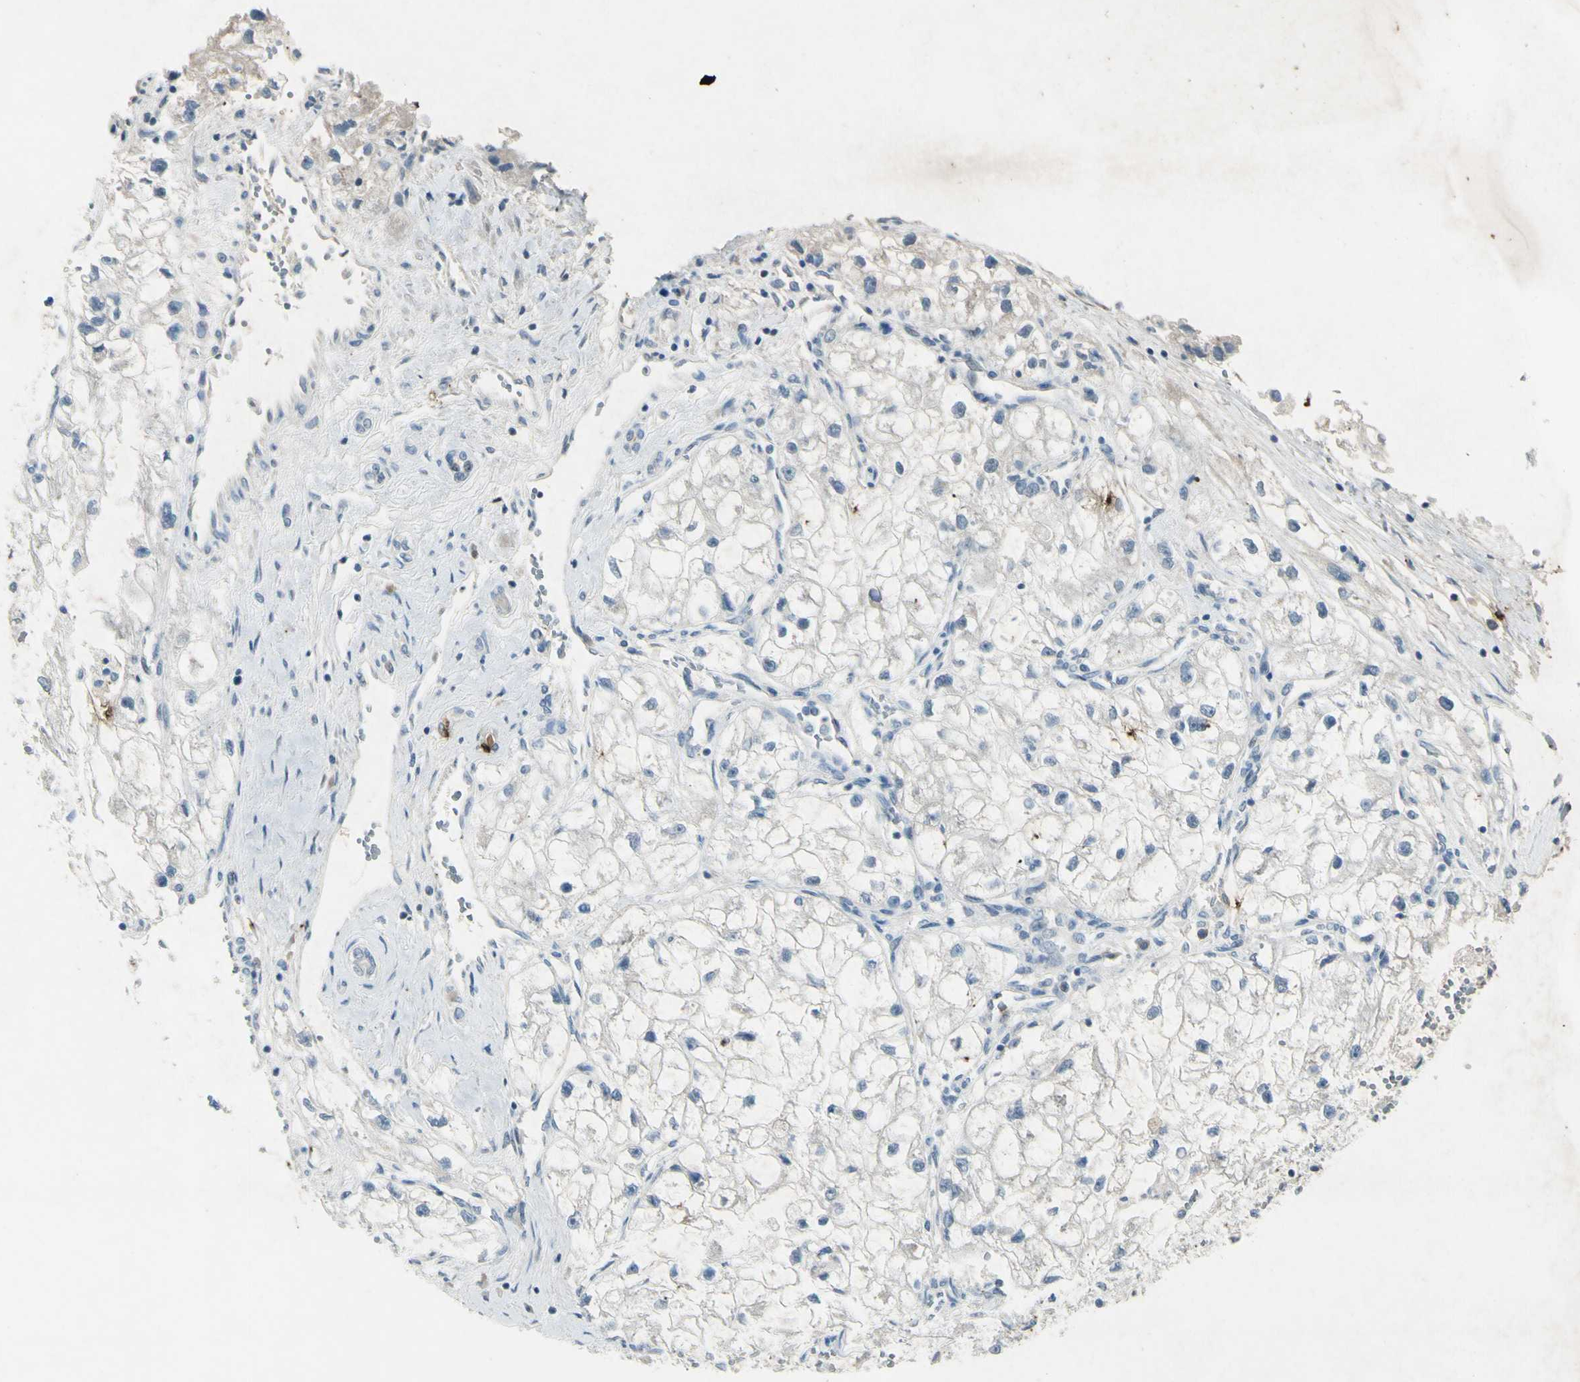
{"staining": {"intensity": "negative", "quantity": "none", "location": "none"}, "tissue": "renal cancer", "cell_type": "Tumor cells", "image_type": "cancer", "snomed": [{"axis": "morphology", "description": "Adenocarcinoma, NOS"}, {"axis": "topography", "description": "Kidney"}], "caption": "The image shows no significant positivity in tumor cells of renal cancer. (IHC, brightfield microscopy, high magnification).", "gene": "SNAP91", "patient": {"sex": "female", "age": 70}}